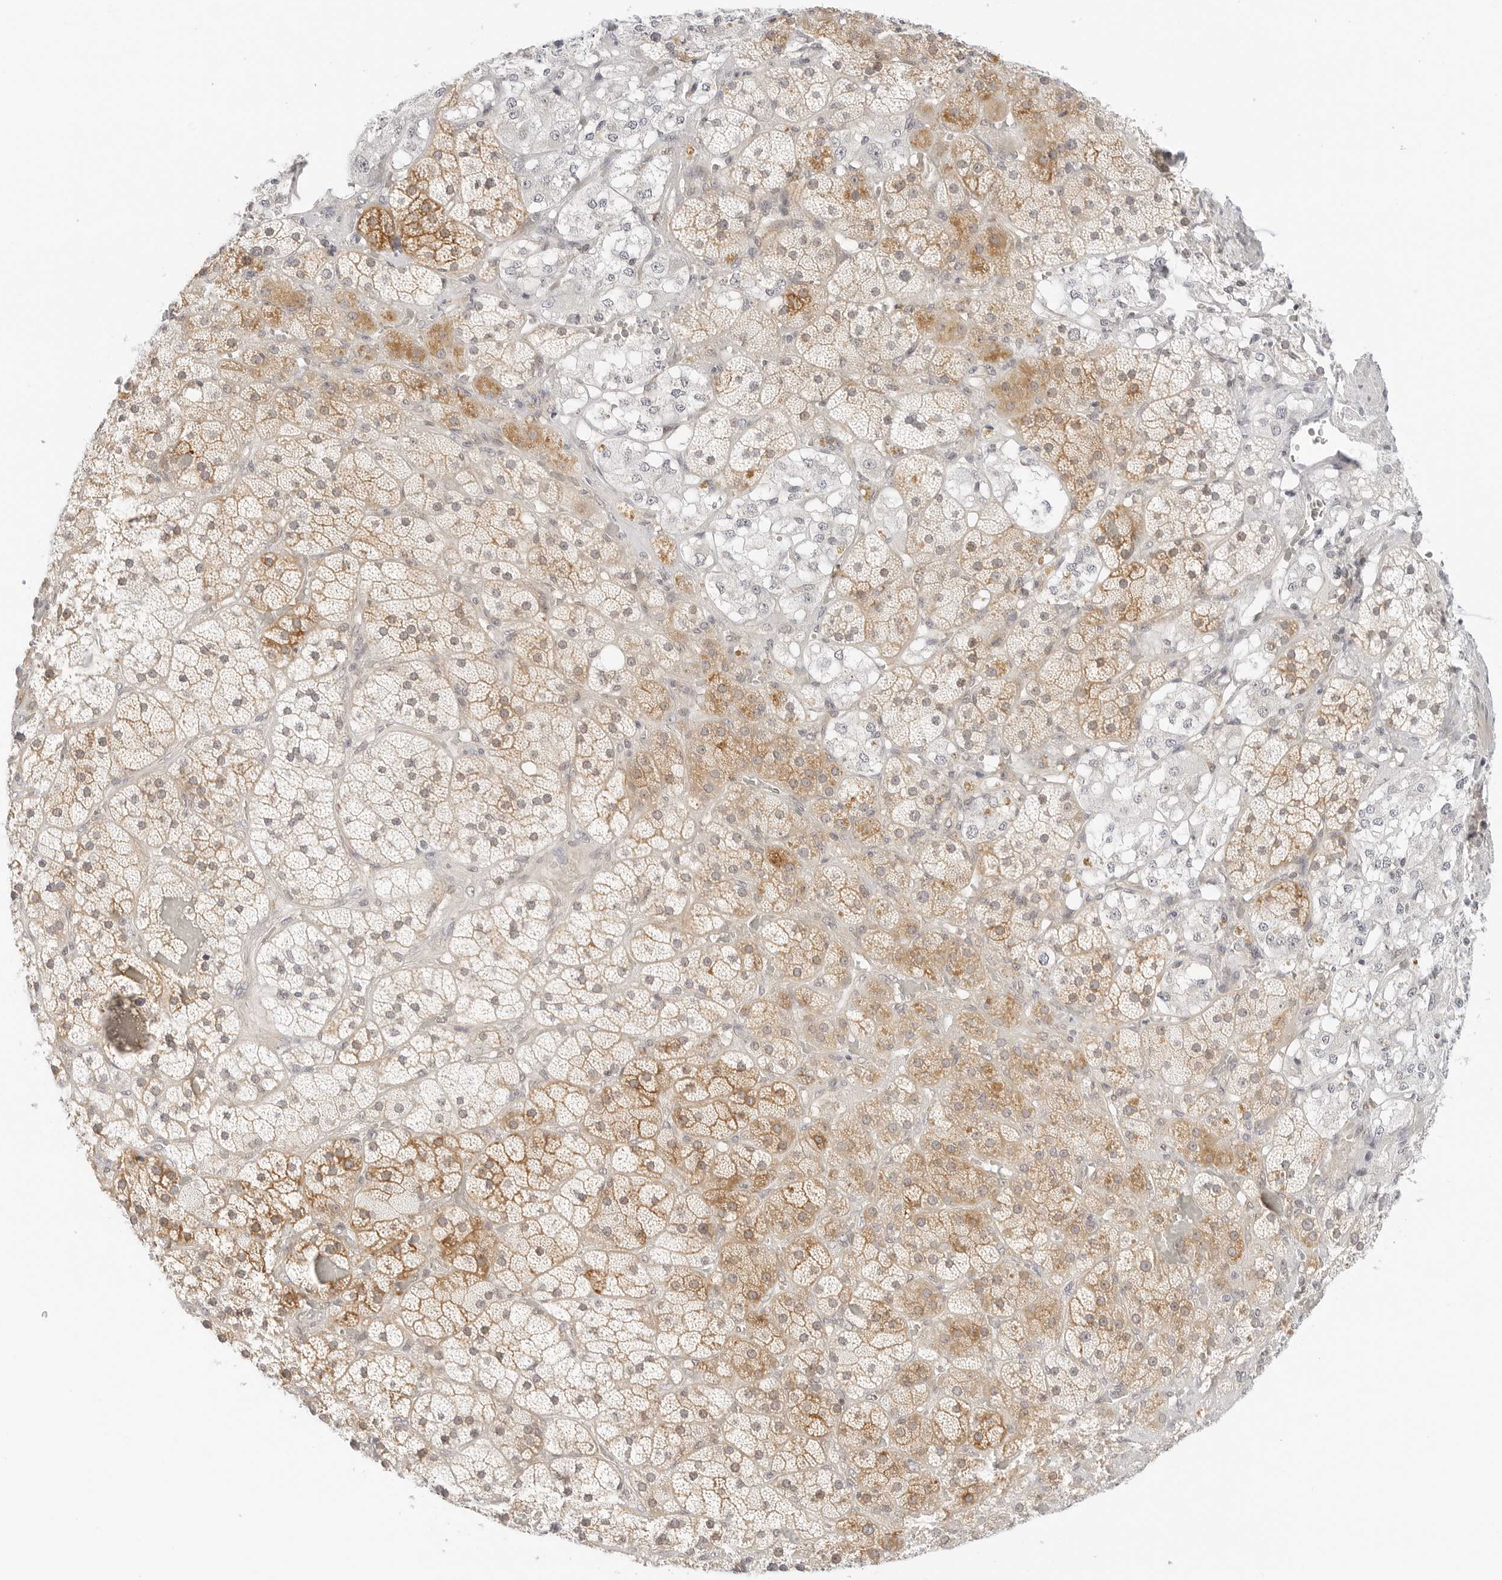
{"staining": {"intensity": "moderate", "quantity": "25%-75%", "location": "cytoplasmic/membranous,nuclear"}, "tissue": "adrenal gland", "cell_type": "Glandular cells", "image_type": "normal", "snomed": [{"axis": "morphology", "description": "Normal tissue, NOS"}, {"axis": "topography", "description": "Adrenal gland"}], "caption": "Protein expression analysis of unremarkable adrenal gland demonstrates moderate cytoplasmic/membranous,nuclear expression in approximately 25%-75% of glandular cells. Immunohistochemistry stains the protein of interest in brown and the nuclei are stained blue.", "gene": "TEKT2", "patient": {"sex": "male", "age": 57}}